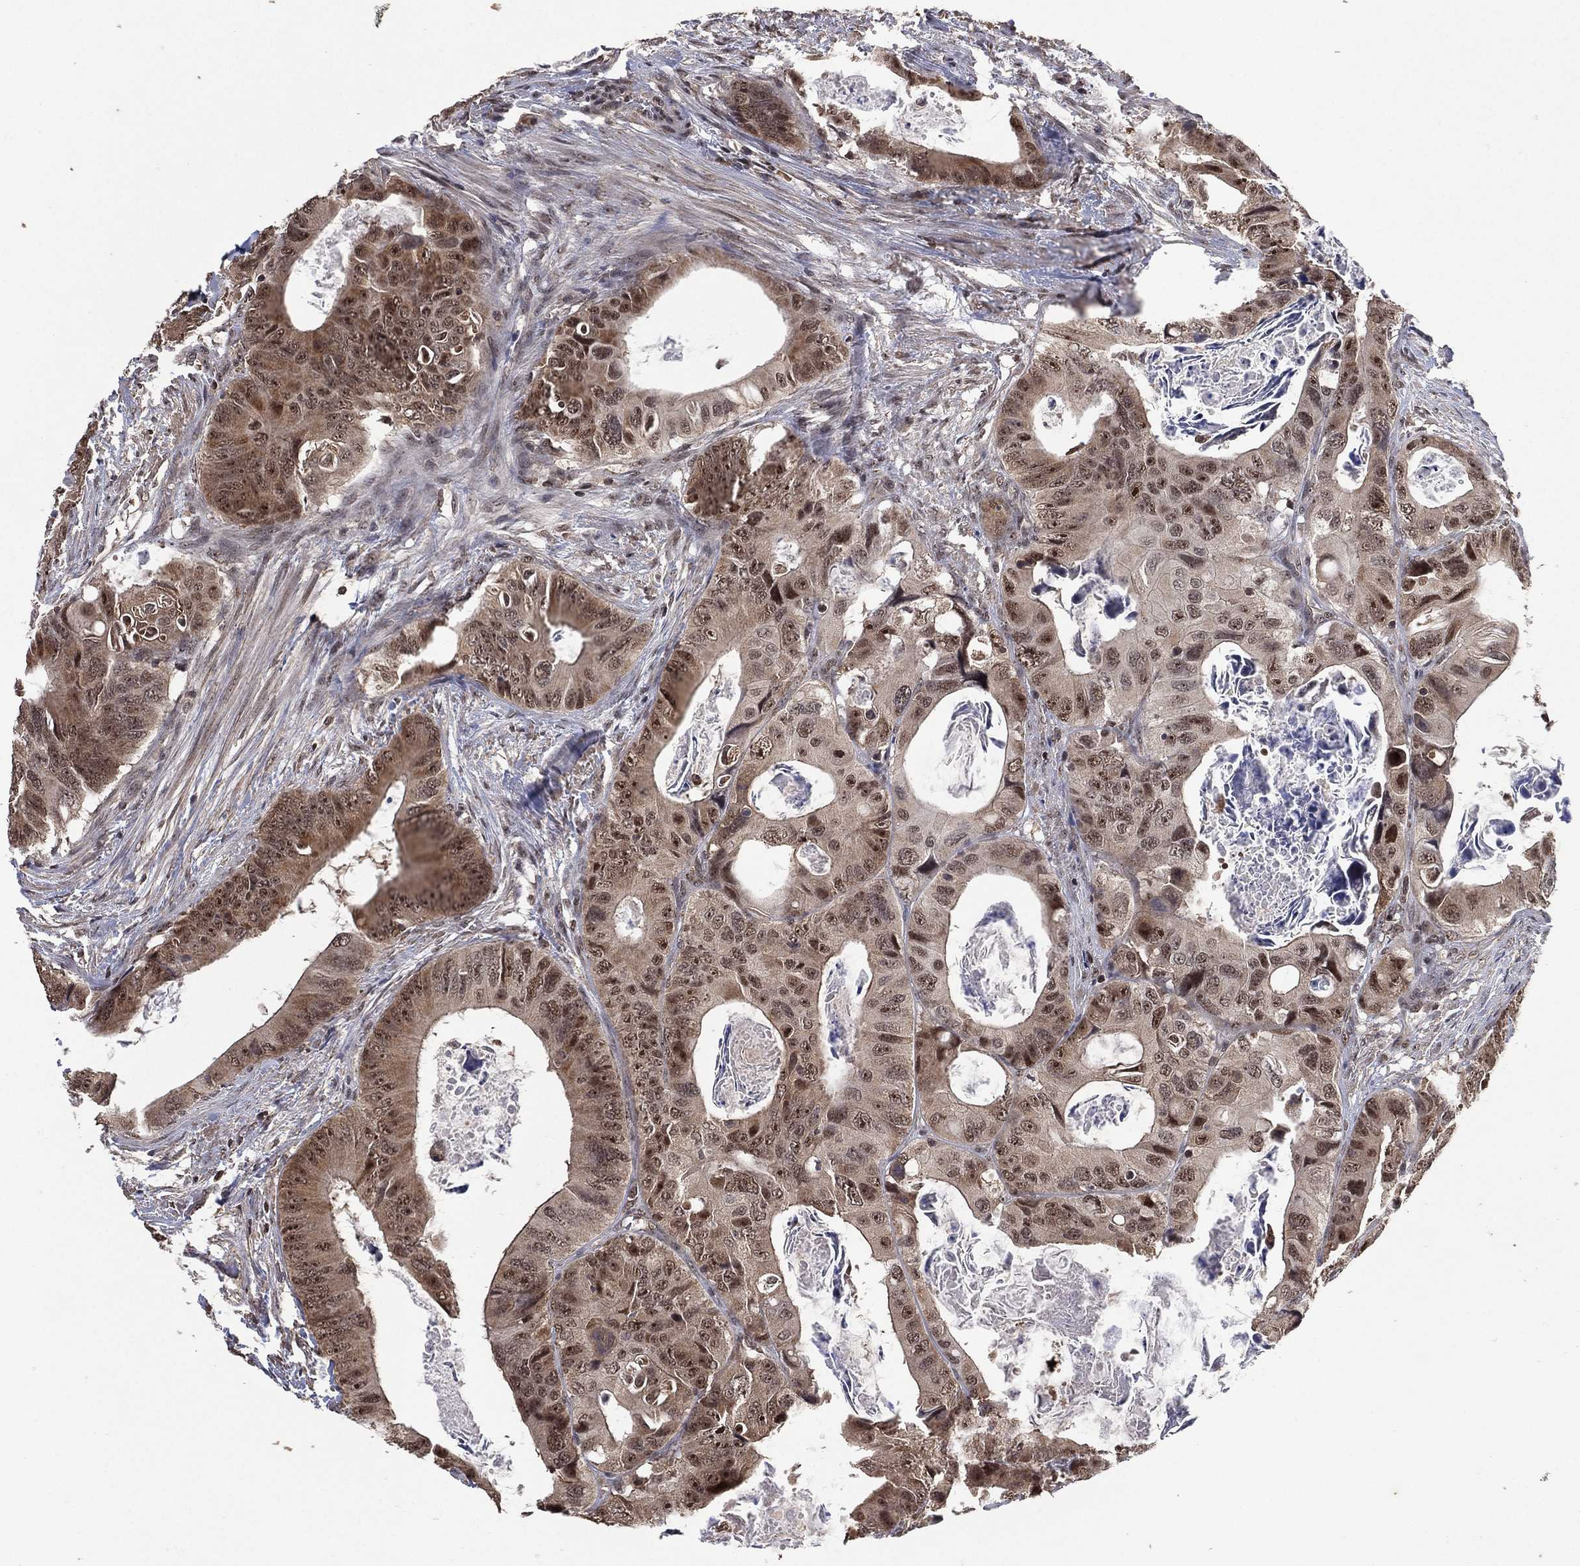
{"staining": {"intensity": "moderate", "quantity": "<25%", "location": "cytoplasmic/membranous"}, "tissue": "colorectal cancer", "cell_type": "Tumor cells", "image_type": "cancer", "snomed": [{"axis": "morphology", "description": "Adenocarcinoma, NOS"}, {"axis": "topography", "description": "Rectum"}], "caption": "A micrograph of colorectal adenocarcinoma stained for a protein reveals moderate cytoplasmic/membranous brown staining in tumor cells.", "gene": "NELFCD", "patient": {"sex": "male", "age": 64}}